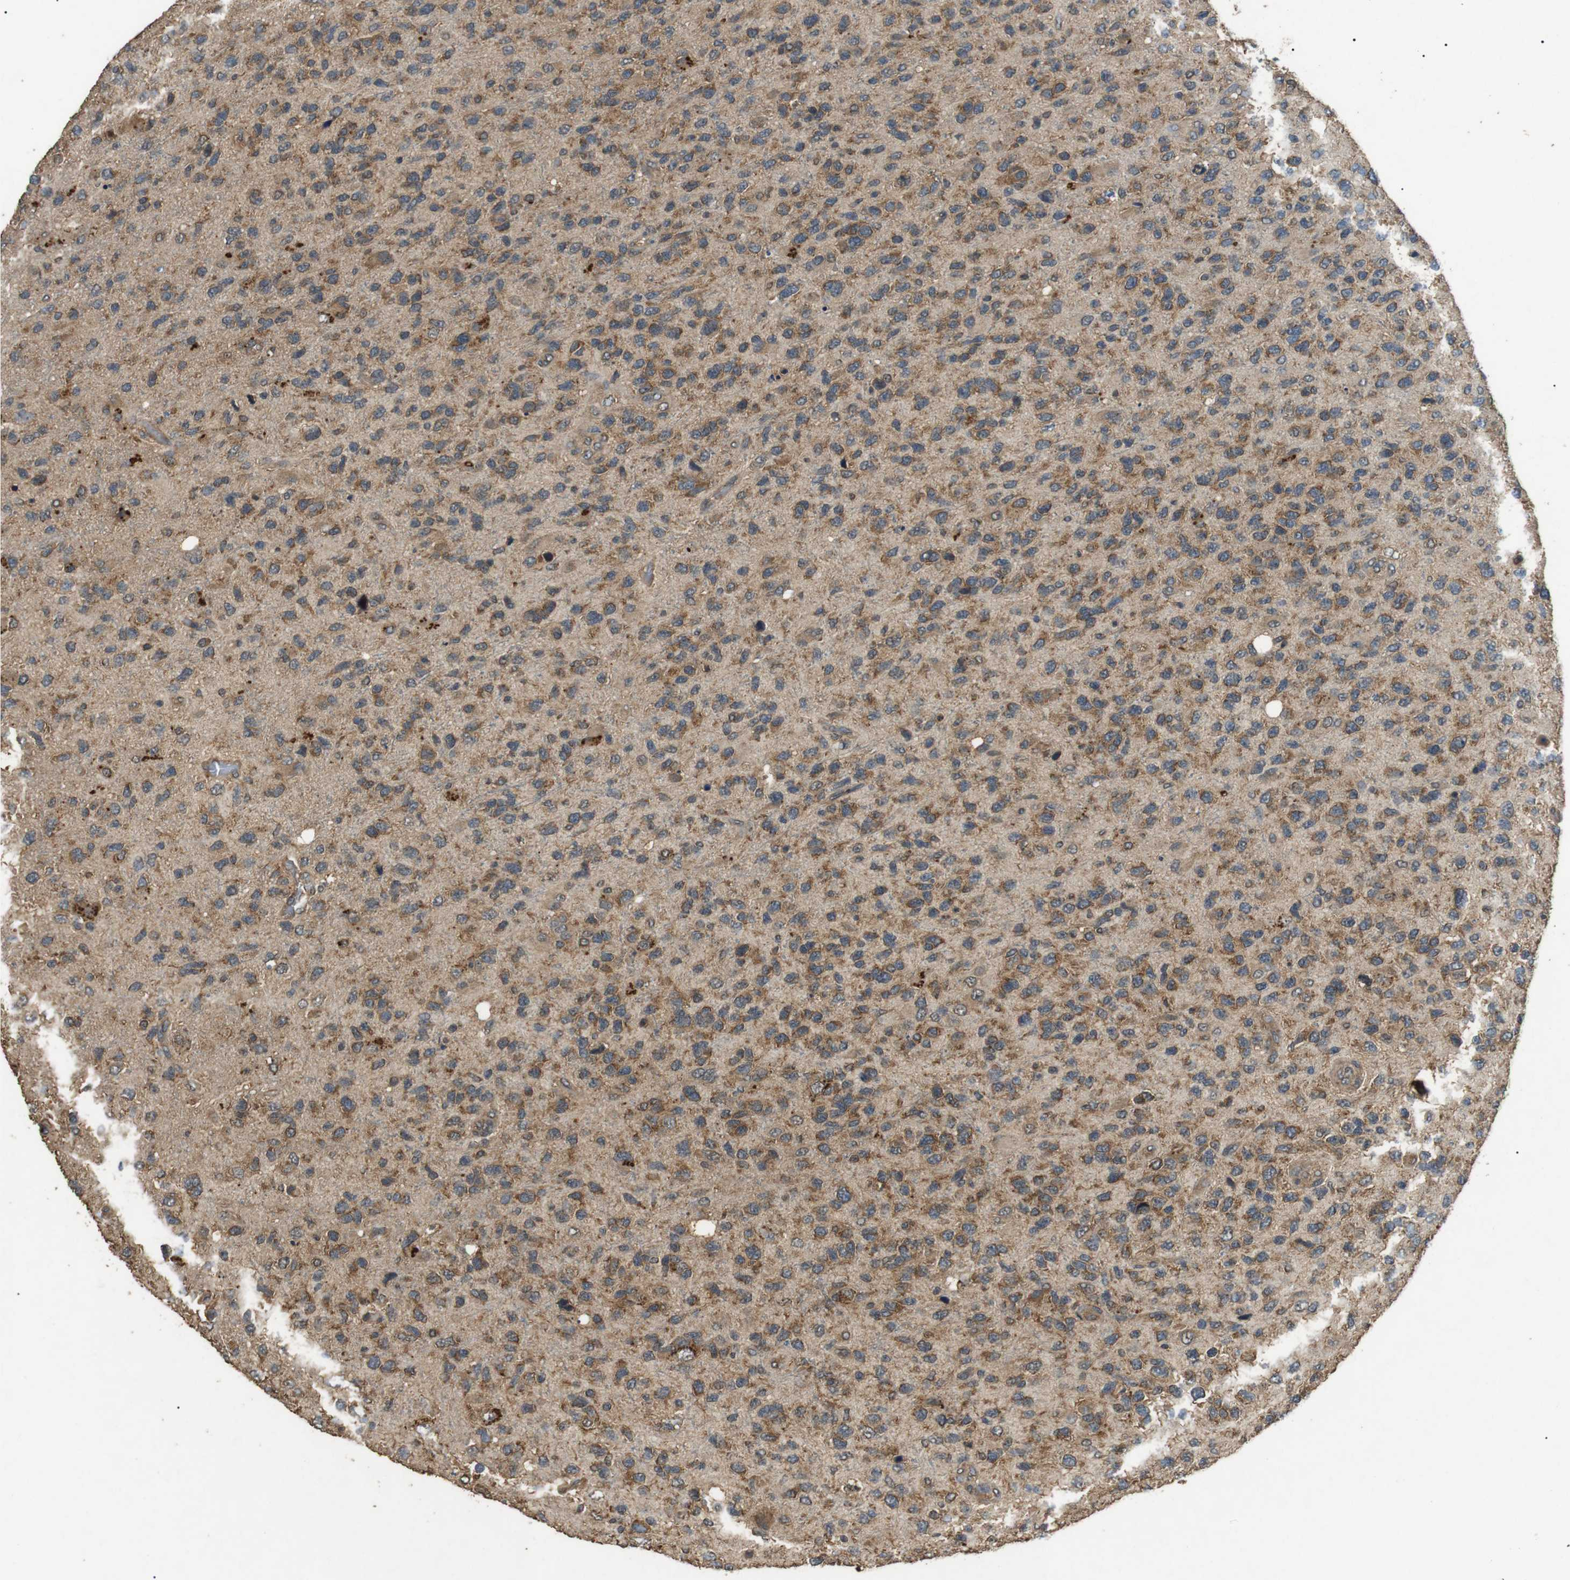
{"staining": {"intensity": "moderate", "quantity": ">75%", "location": "cytoplasmic/membranous"}, "tissue": "glioma", "cell_type": "Tumor cells", "image_type": "cancer", "snomed": [{"axis": "morphology", "description": "Glioma, malignant, High grade"}, {"axis": "topography", "description": "Brain"}], "caption": "A brown stain shows moderate cytoplasmic/membranous expression of a protein in human glioma tumor cells. The protein is shown in brown color, while the nuclei are stained blue.", "gene": "TBC1D15", "patient": {"sex": "female", "age": 58}}